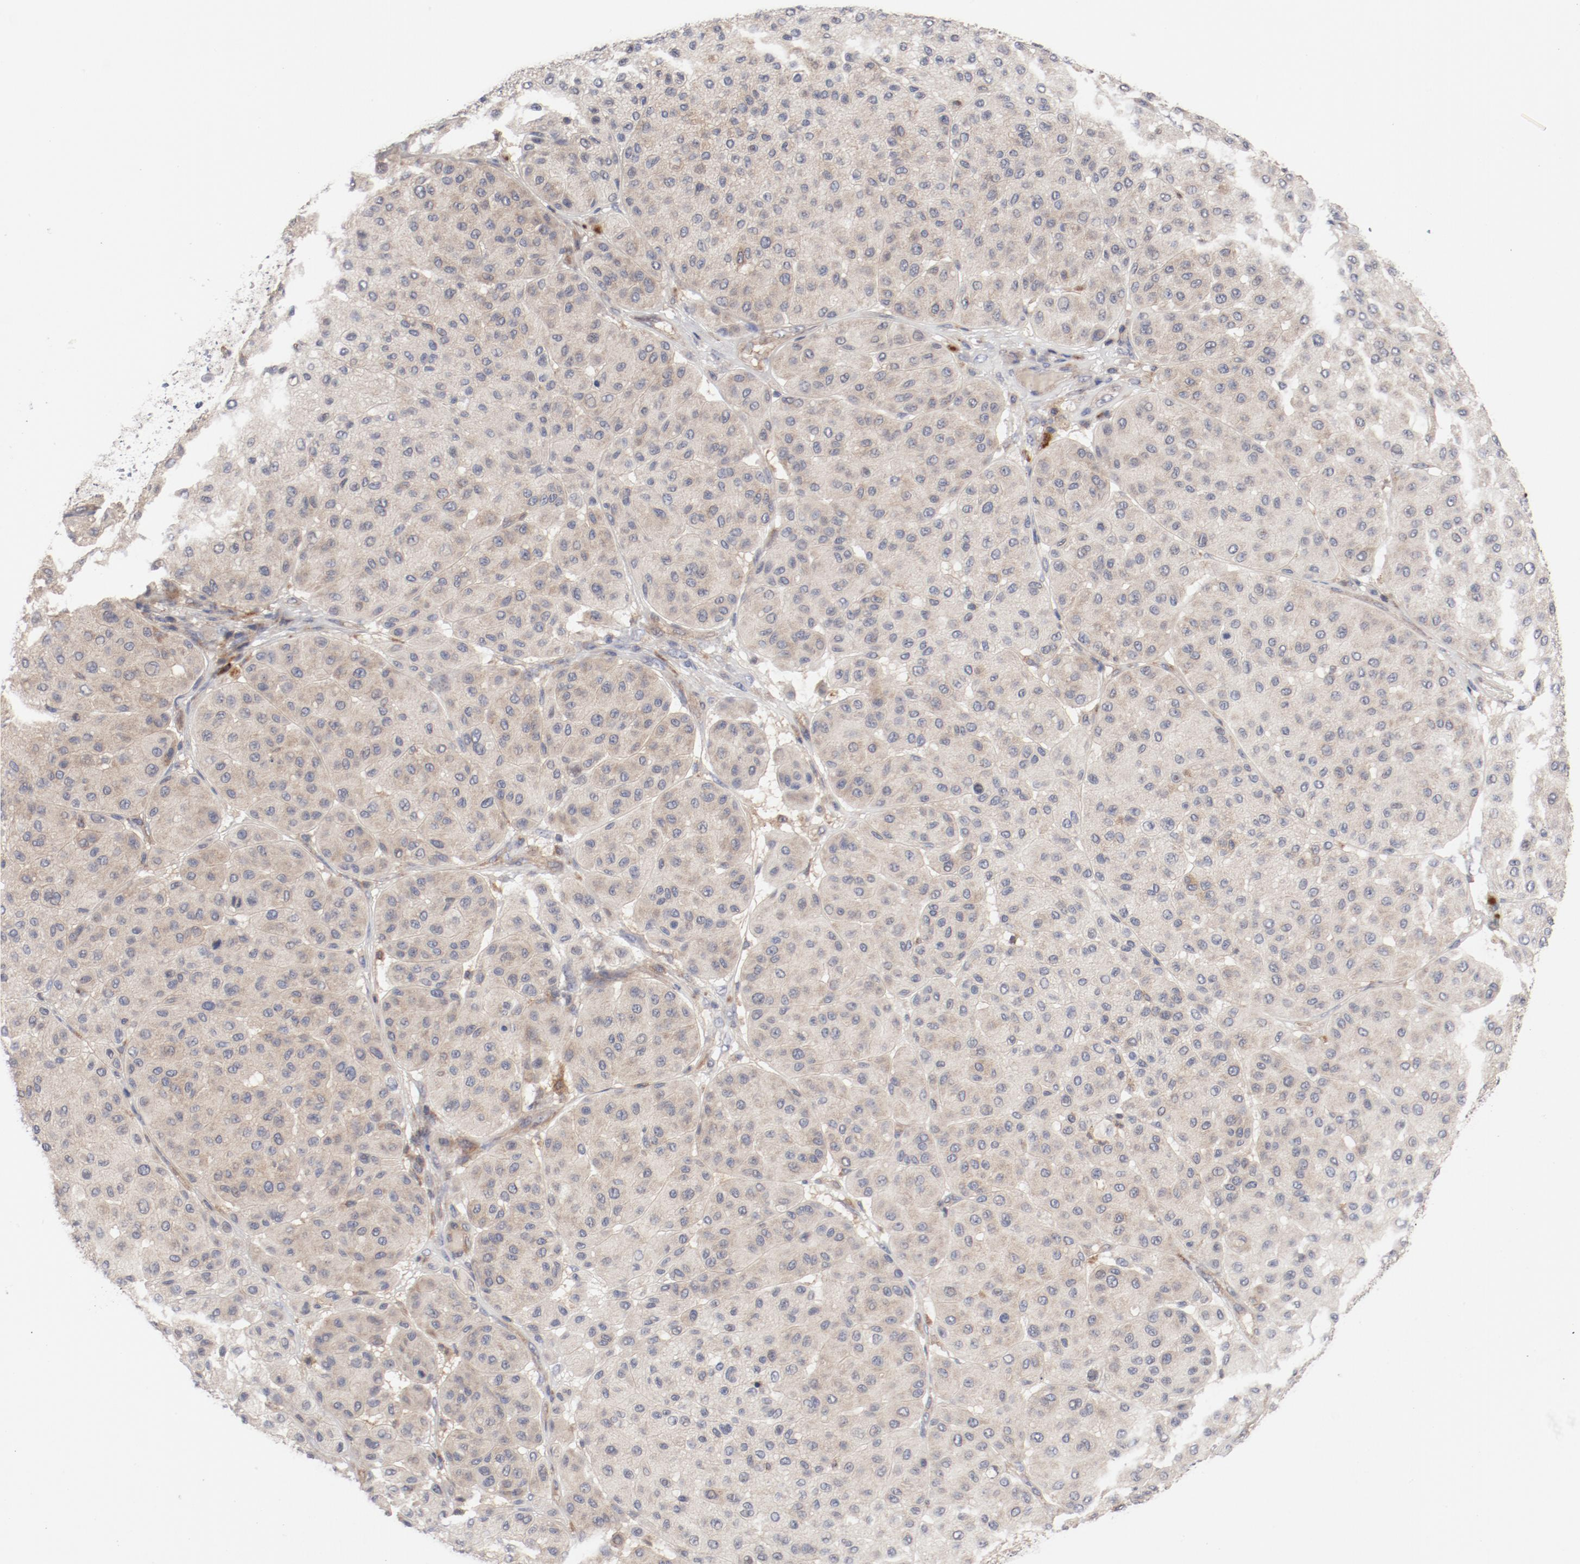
{"staining": {"intensity": "weak", "quantity": "25%-75%", "location": "cytoplasmic/membranous"}, "tissue": "melanoma", "cell_type": "Tumor cells", "image_type": "cancer", "snomed": [{"axis": "morphology", "description": "Normal tissue, NOS"}, {"axis": "morphology", "description": "Malignant melanoma, Metastatic site"}, {"axis": "topography", "description": "Skin"}], "caption": "About 25%-75% of tumor cells in human melanoma show weak cytoplasmic/membranous protein positivity as visualized by brown immunohistochemical staining.", "gene": "CBL", "patient": {"sex": "male", "age": 41}}